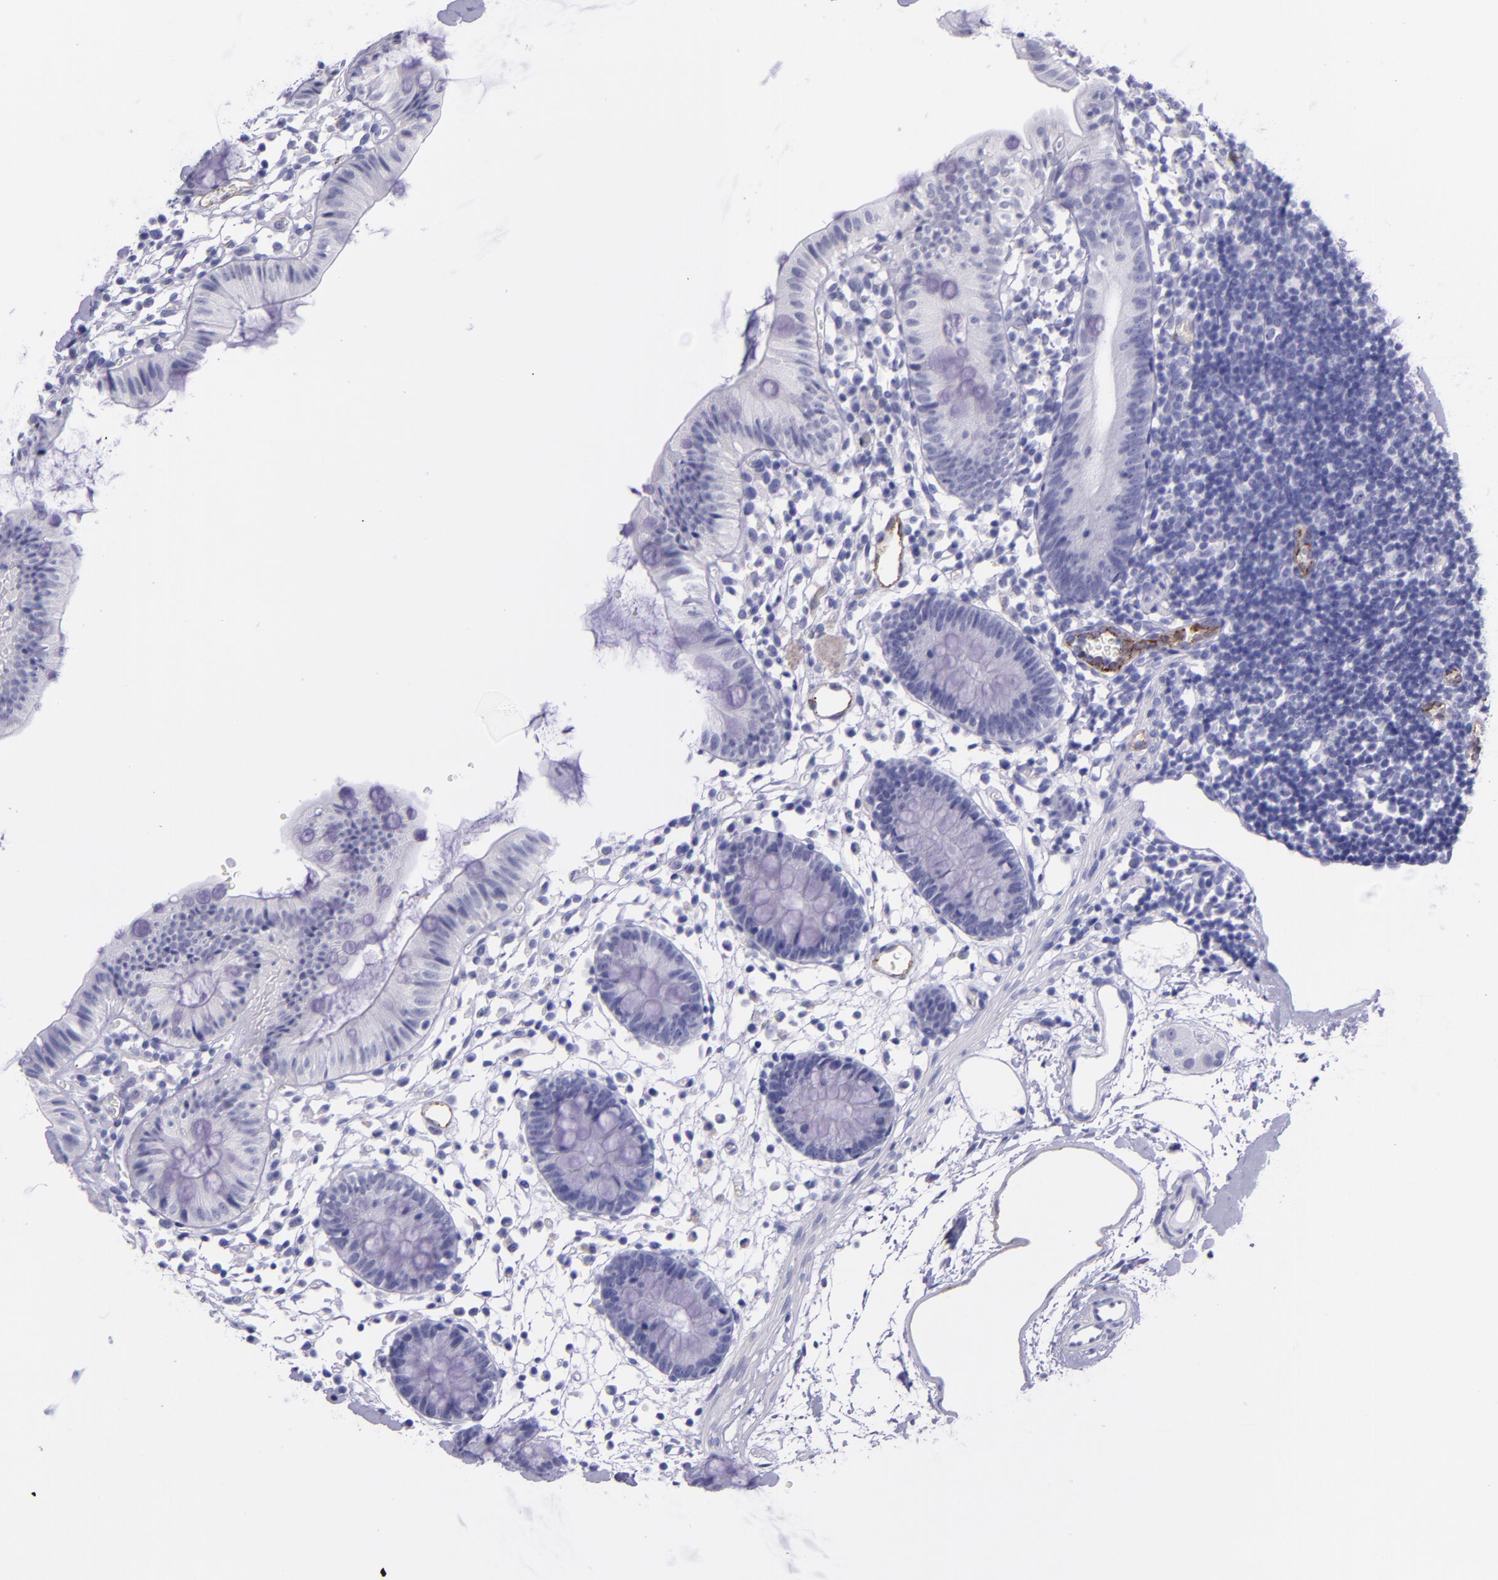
{"staining": {"intensity": "moderate", "quantity": "25%-75%", "location": "cytoplasmic/membranous"}, "tissue": "colon", "cell_type": "Endothelial cells", "image_type": "normal", "snomed": [{"axis": "morphology", "description": "Normal tissue, NOS"}, {"axis": "topography", "description": "Colon"}], "caption": "Colon was stained to show a protein in brown. There is medium levels of moderate cytoplasmic/membranous positivity in about 25%-75% of endothelial cells. The staining was performed using DAB to visualize the protein expression in brown, while the nuclei were stained in blue with hematoxylin (Magnification: 20x).", "gene": "SELE", "patient": {"sex": "male", "age": 14}}